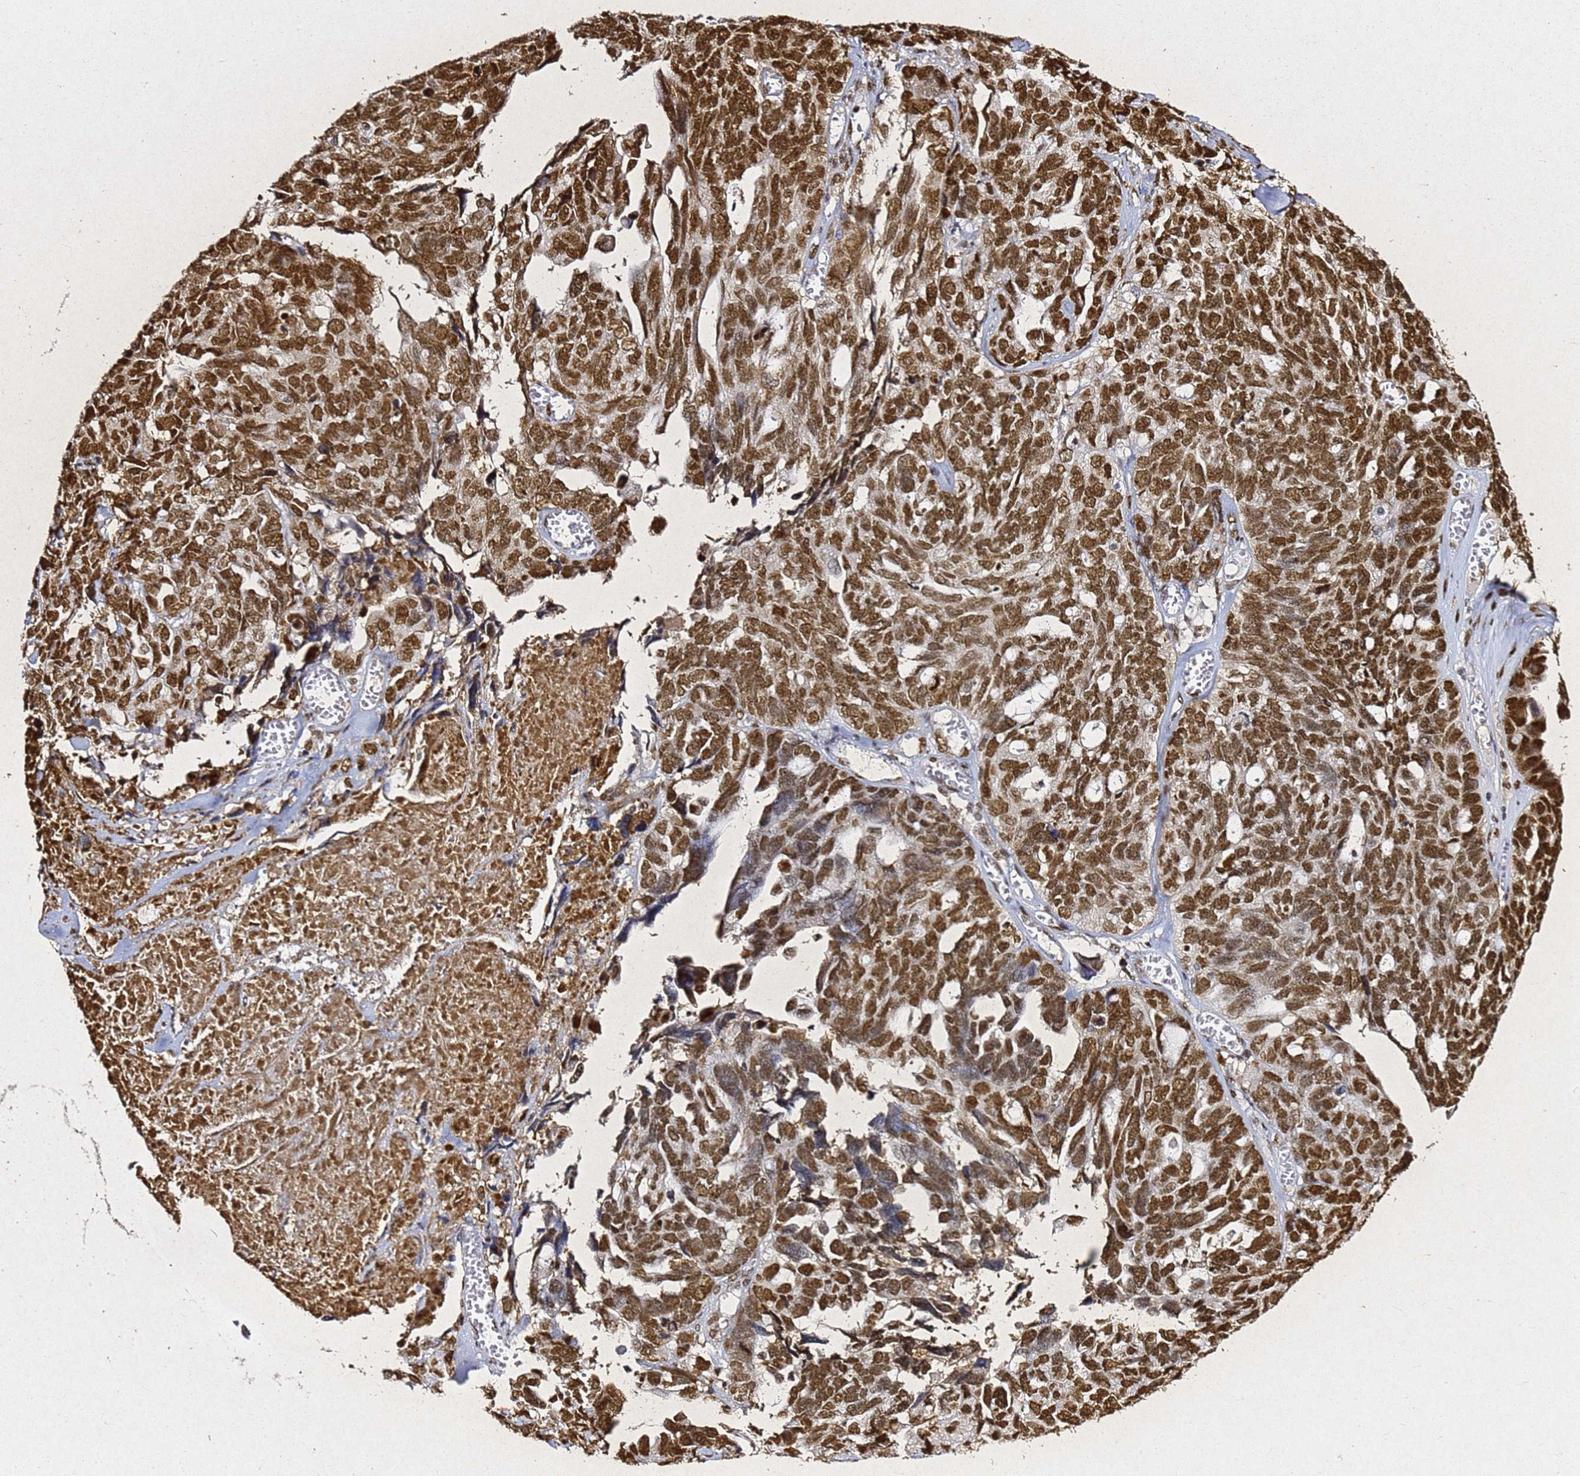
{"staining": {"intensity": "strong", "quantity": ">75%", "location": "nuclear"}, "tissue": "ovarian cancer", "cell_type": "Tumor cells", "image_type": "cancer", "snomed": [{"axis": "morphology", "description": "Cystadenocarcinoma, serous, NOS"}, {"axis": "topography", "description": "Ovary"}], "caption": "Ovarian serous cystadenocarcinoma stained with DAB (3,3'-diaminobenzidine) IHC reveals high levels of strong nuclear staining in approximately >75% of tumor cells.", "gene": "APEX1", "patient": {"sex": "female", "age": 79}}